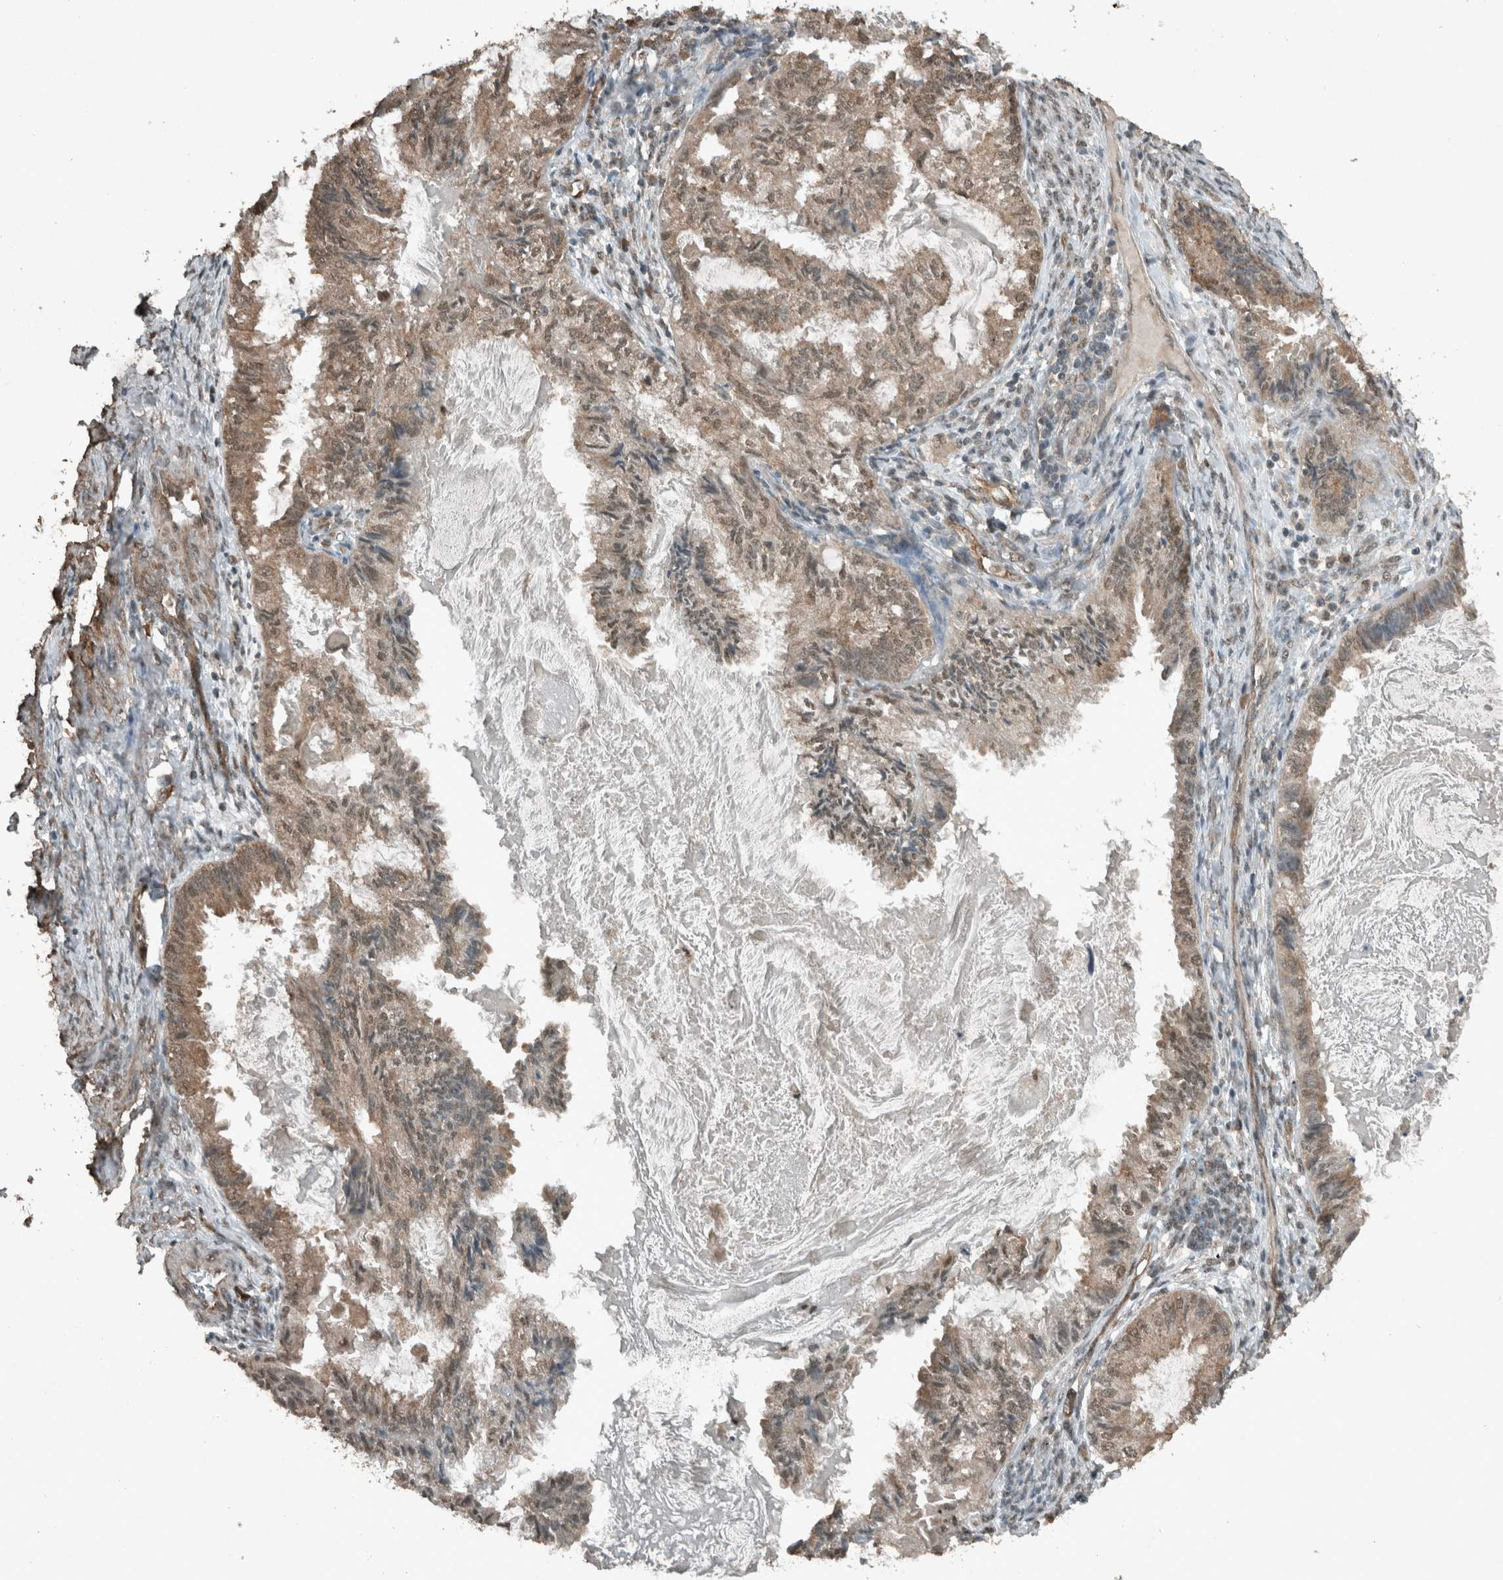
{"staining": {"intensity": "moderate", "quantity": ">75%", "location": "cytoplasmic/membranous,nuclear"}, "tissue": "cervical cancer", "cell_type": "Tumor cells", "image_type": "cancer", "snomed": [{"axis": "morphology", "description": "Normal tissue, NOS"}, {"axis": "morphology", "description": "Adenocarcinoma, NOS"}, {"axis": "topography", "description": "Cervix"}, {"axis": "topography", "description": "Endometrium"}], "caption": "IHC histopathology image of human cervical cancer stained for a protein (brown), which reveals medium levels of moderate cytoplasmic/membranous and nuclear expression in about >75% of tumor cells.", "gene": "ARHGEF12", "patient": {"sex": "female", "age": 86}}